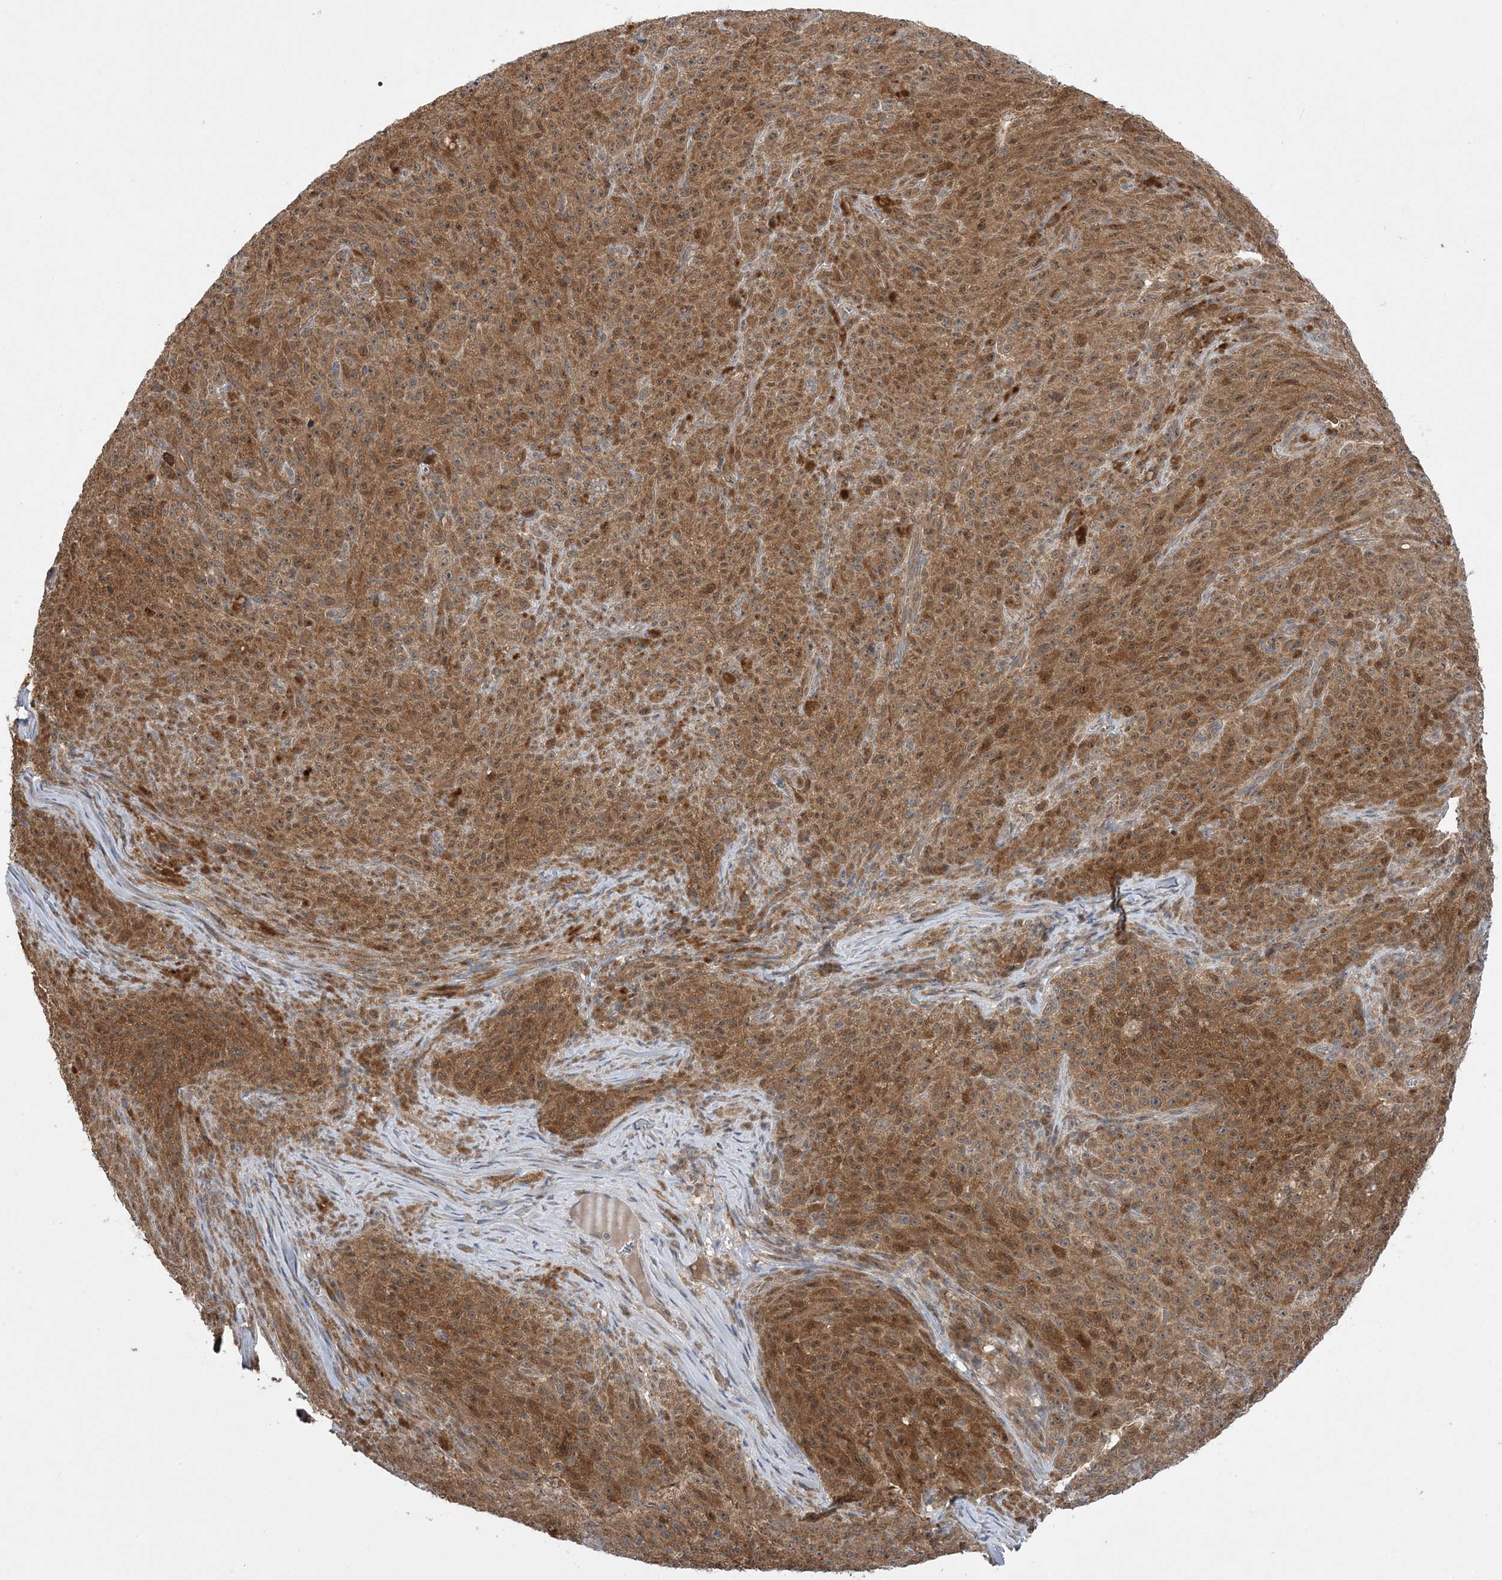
{"staining": {"intensity": "moderate", "quantity": ">75%", "location": "cytoplasmic/membranous,nuclear"}, "tissue": "melanoma", "cell_type": "Tumor cells", "image_type": "cancer", "snomed": [{"axis": "morphology", "description": "Malignant melanoma, NOS"}, {"axis": "topography", "description": "Skin"}], "caption": "About >75% of tumor cells in human melanoma show moderate cytoplasmic/membranous and nuclear protein positivity as visualized by brown immunohistochemical staining.", "gene": "MMADHC", "patient": {"sex": "female", "age": 82}}